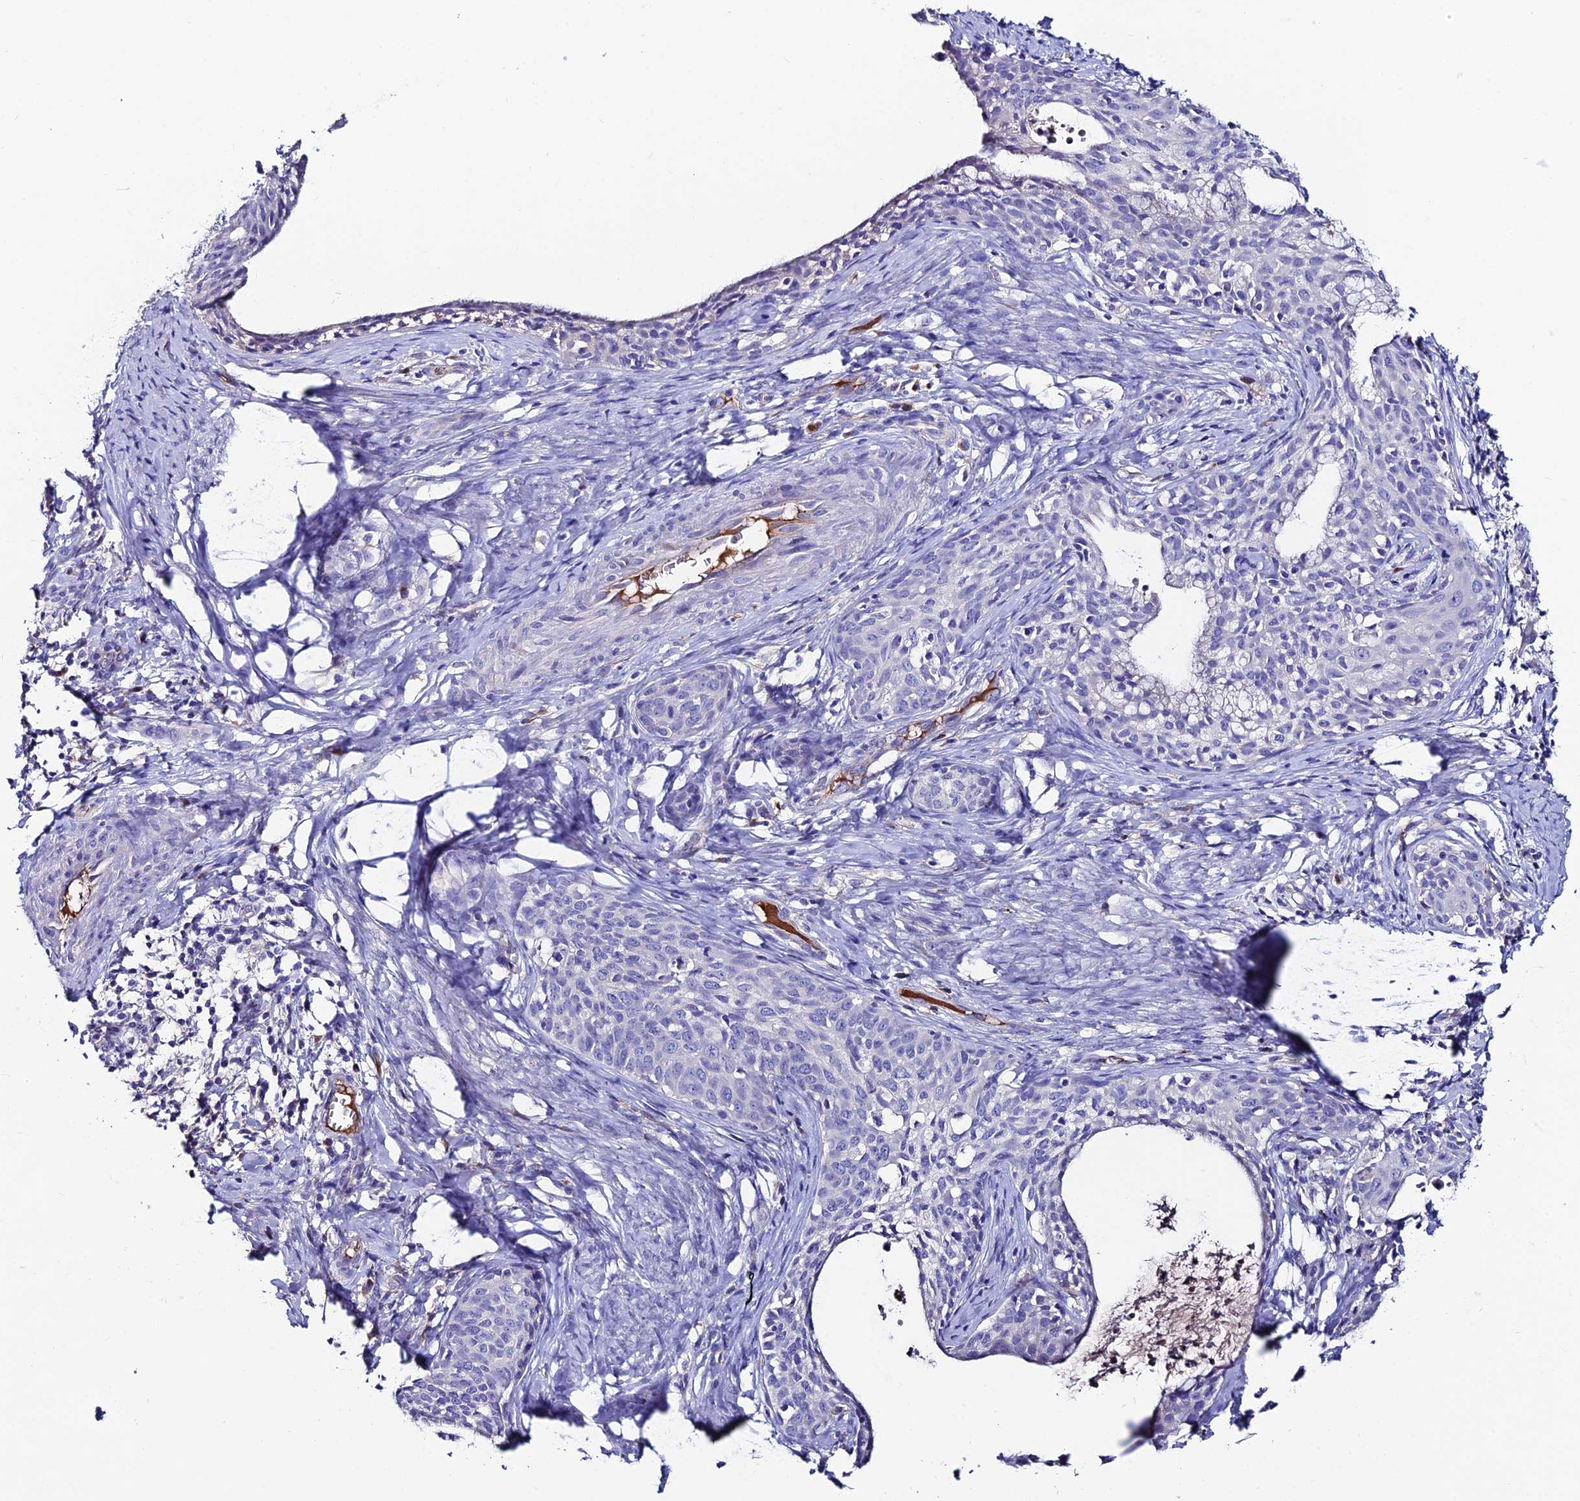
{"staining": {"intensity": "negative", "quantity": "none", "location": "none"}, "tissue": "cervical cancer", "cell_type": "Tumor cells", "image_type": "cancer", "snomed": [{"axis": "morphology", "description": "Squamous cell carcinoma, NOS"}, {"axis": "topography", "description": "Cervix"}], "caption": "An image of human cervical squamous cell carcinoma is negative for staining in tumor cells. (DAB (3,3'-diaminobenzidine) IHC, high magnification).", "gene": "SLC25A16", "patient": {"sex": "female", "age": 52}}